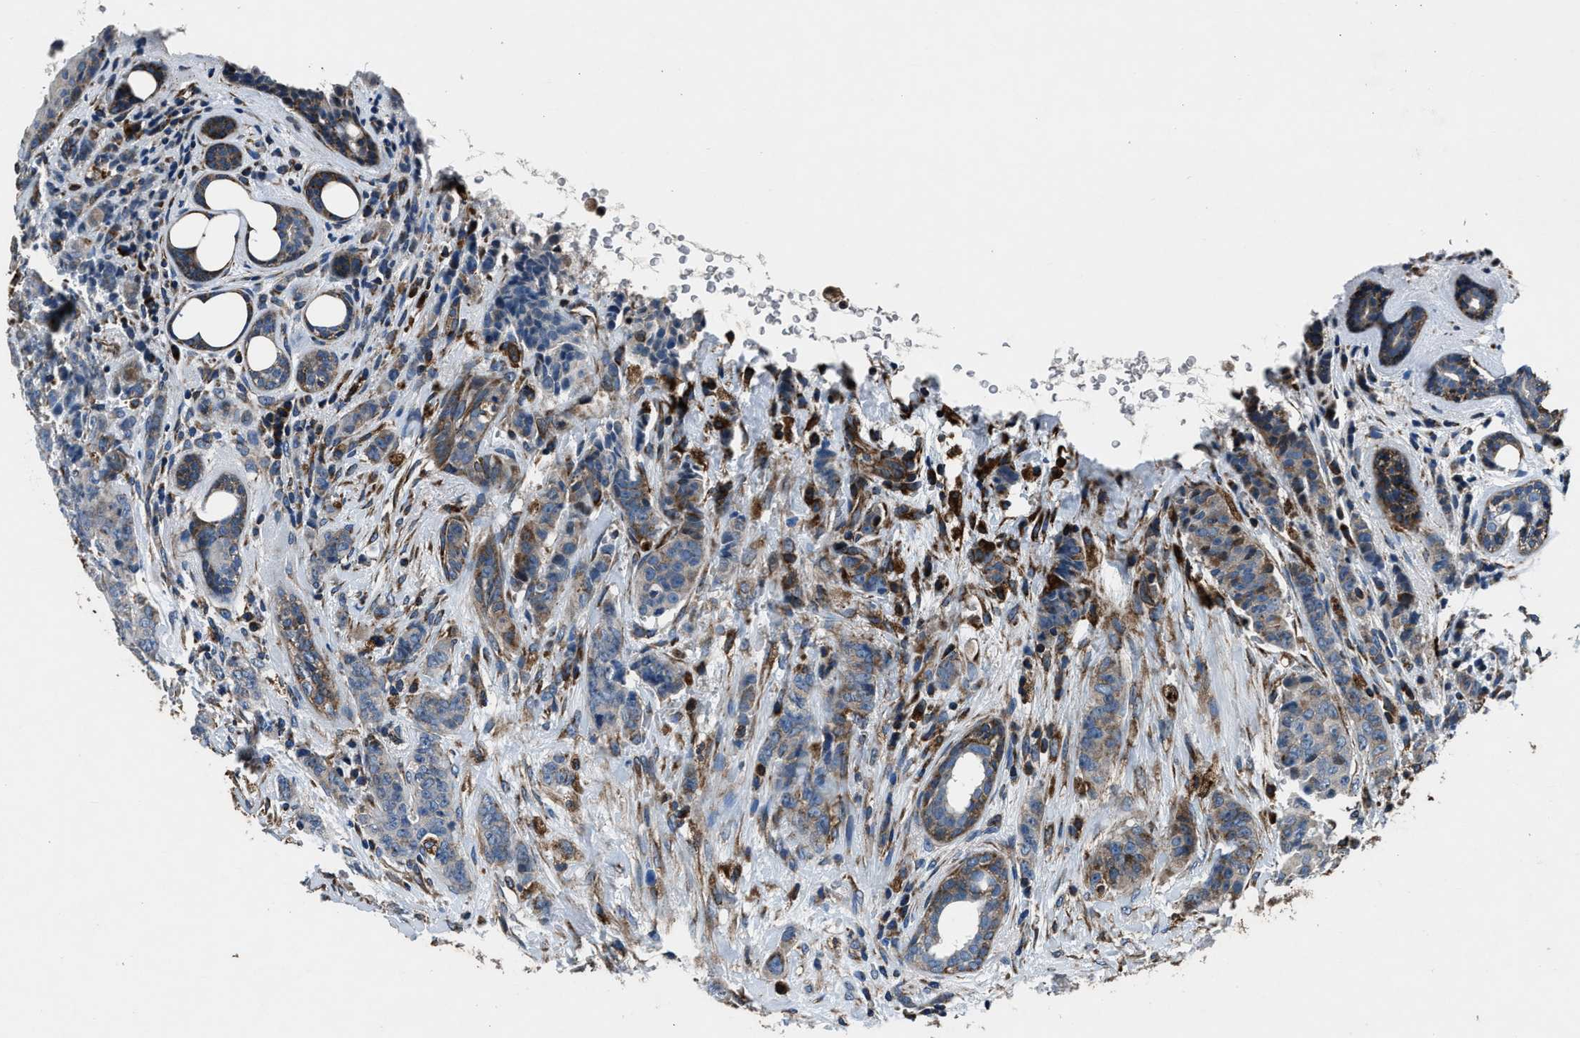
{"staining": {"intensity": "weak", "quantity": "25%-75%", "location": "cytoplasmic/membranous"}, "tissue": "breast cancer", "cell_type": "Tumor cells", "image_type": "cancer", "snomed": [{"axis": "morphology", "description": "Duct carcinoma"}, {"axis": "topography", "description": "Breast"}], "caption": "High-magnification brightfield microscopy of breast invasive ductal carcinoma stained with DAB (brown) and counterstained with hematoxylin (blue). tumor cells exhibit weak cytoplasmic/membranous expression is seen in about25%-75% of cells. (brown staining indicates protein expression, while blue staining denotes nuclei).", "gene": "OGDH", "patient": {"sex": "female", "age": 40}}